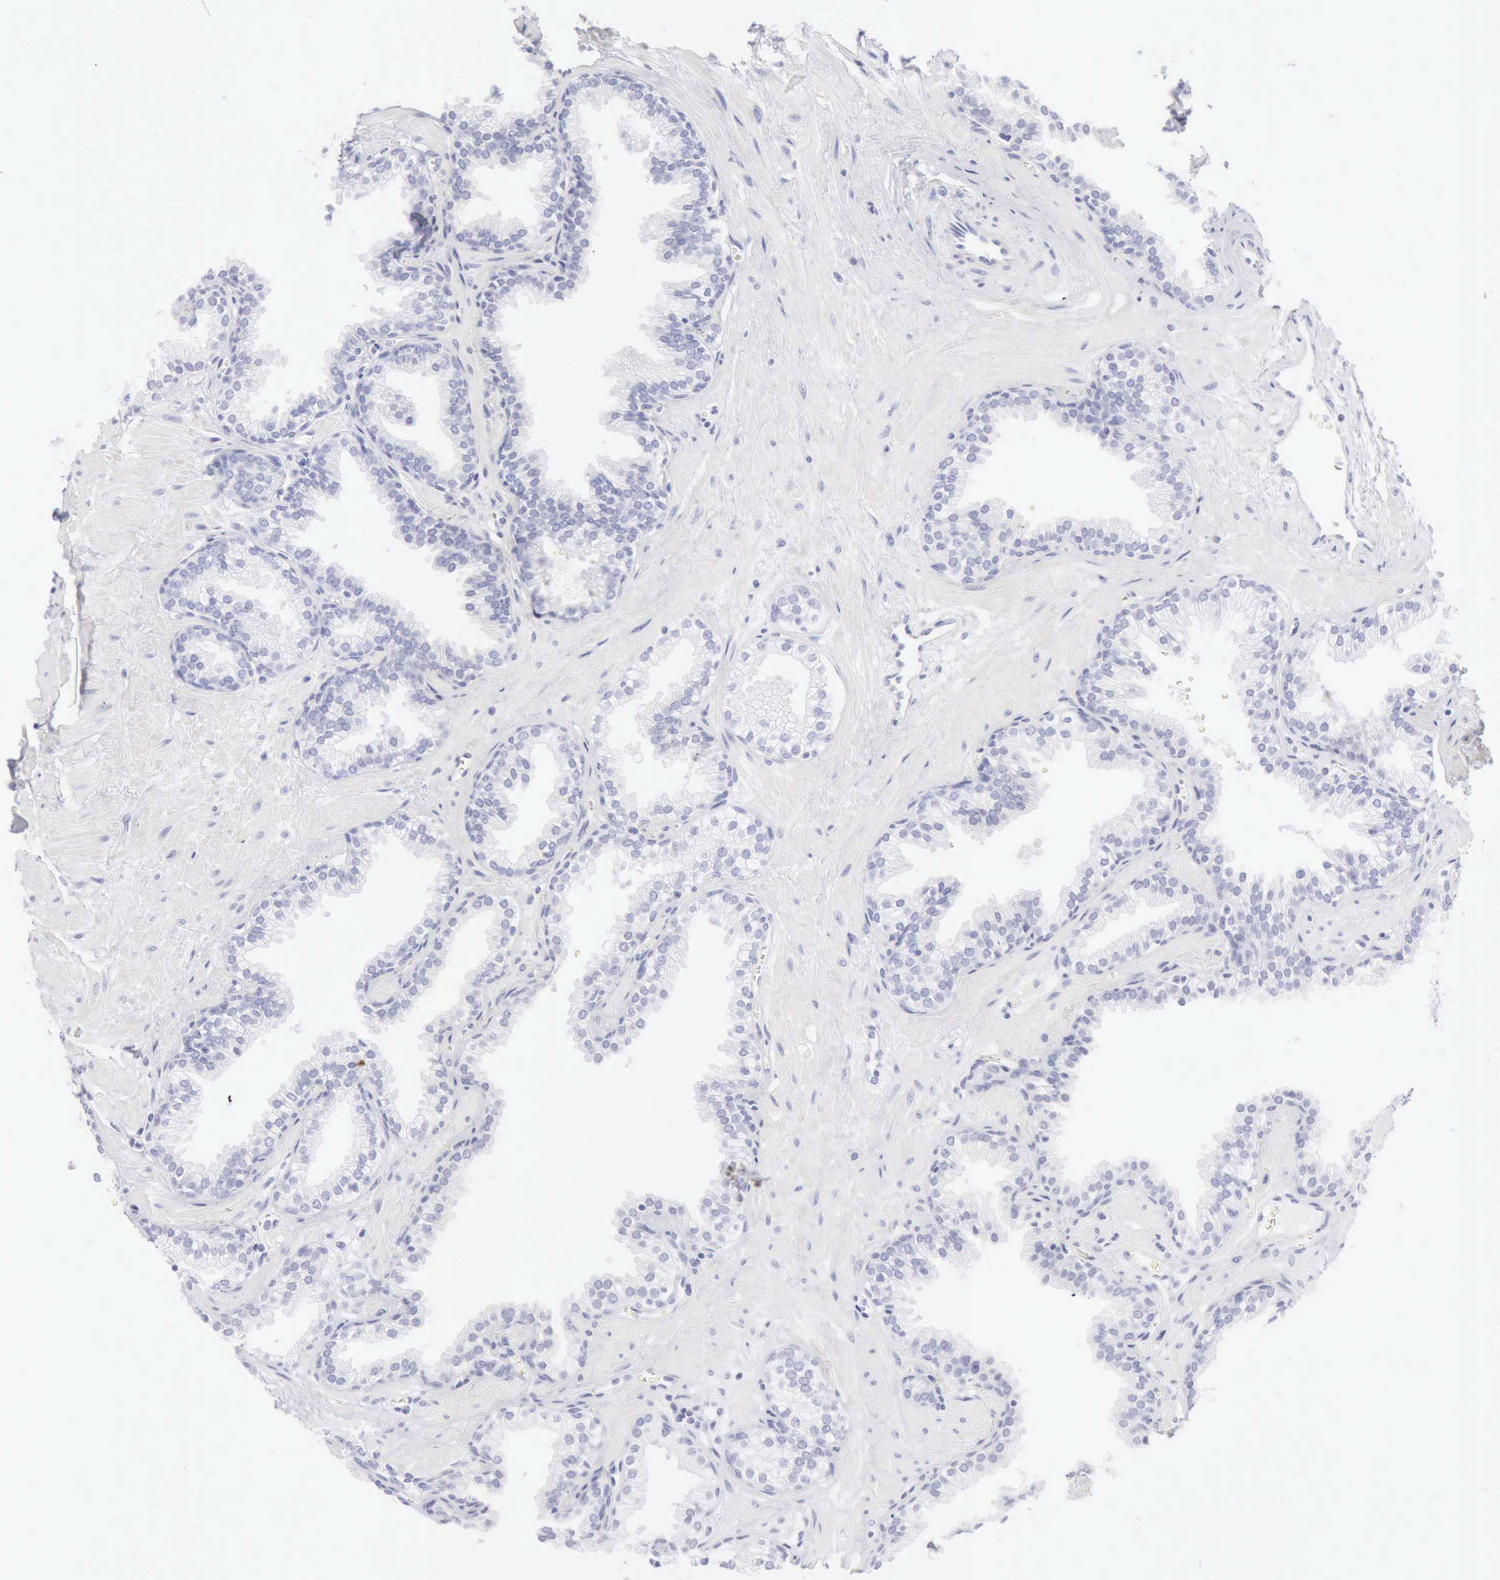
{"staining": {"intensity": "negative", "quantity": "none", "location": "none"}, "tissue": "prostate", "cell_type": "Glandular cells", "image_type": "normal", "snomed": [{"axis": "morphology", "description": "Normal tissue, NOS"}, {"axis": "topography", "description": "Prostate"}], "caption": "Histopathology image shows no protein expression in glandular cells of unremarkable prostate.", "gene": "KRT10", "patient": {"sex": "male", "age": 64}}